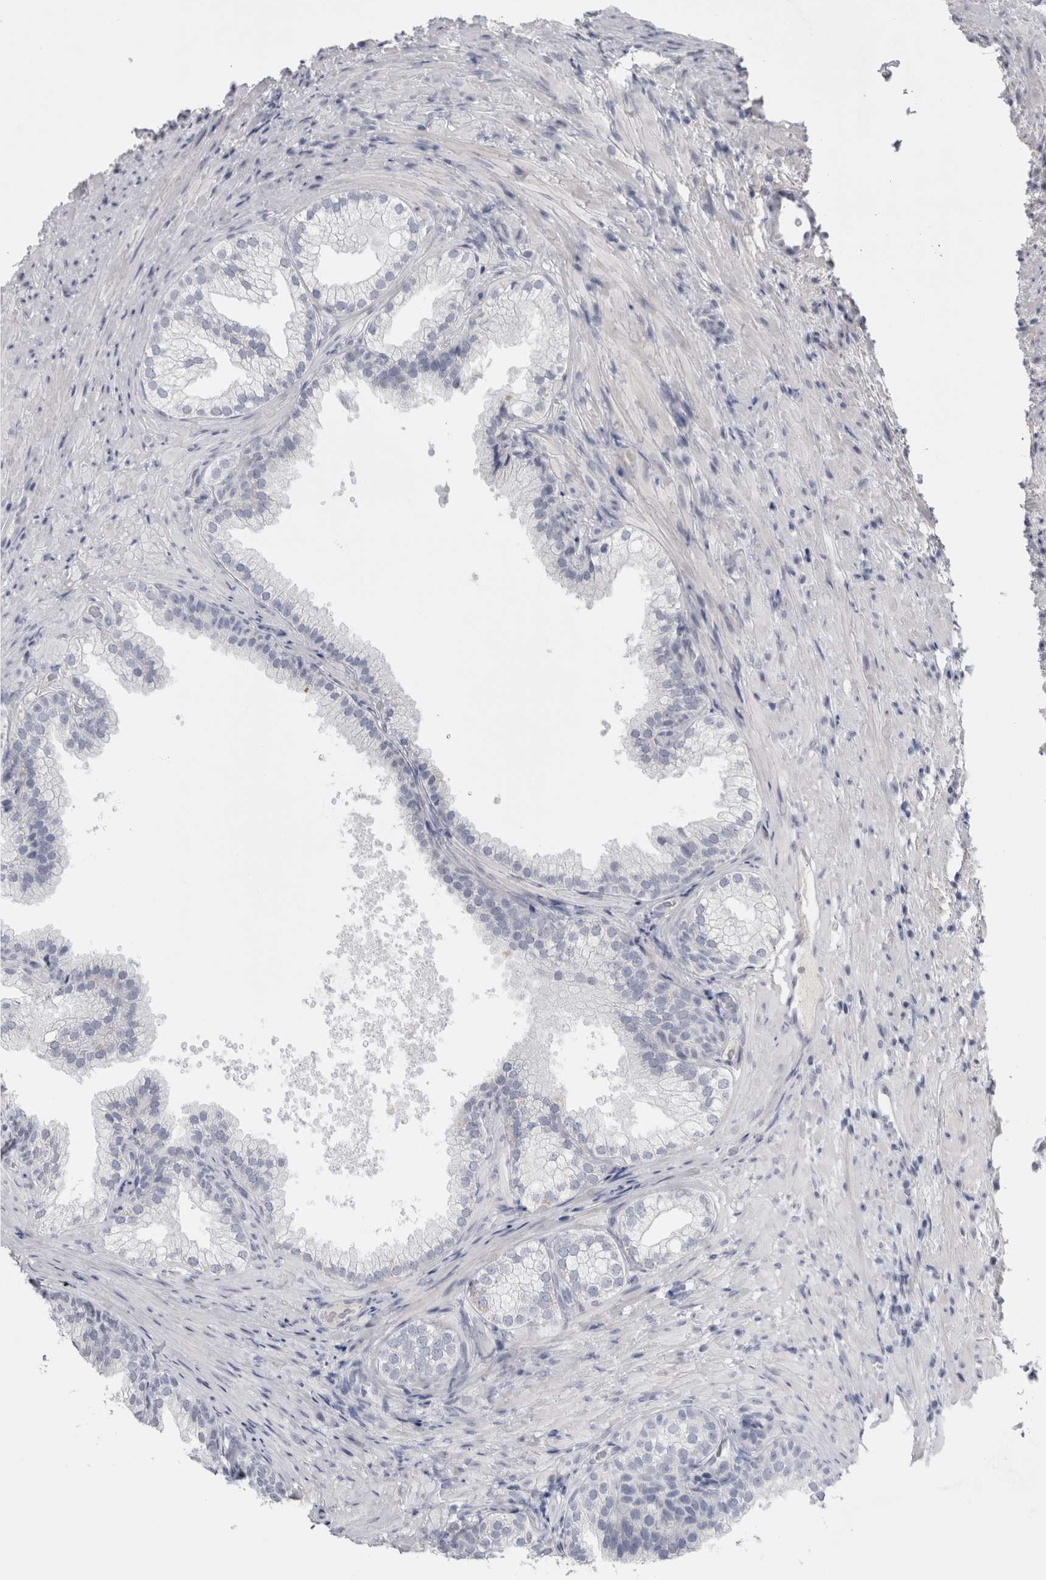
{"staining": {"intensity": "negative", "quantity": "none", "location": "none"}, "tissue": "prostate", "cell_type": "Glandular cells", "image_type": "normal", "snomed": [{"axis": "morphology", "description": "Normal tissue, NOS"}, {"axis": "topography", "description": "Prostate"}], "caption": "This is a micrograph of immunohistochemistry (IHC) staining of unremarkable prostate, which shows no staining in glandular cells.", "gene": "ADAM2", "patient": {"sex": "male", "age": 76}}